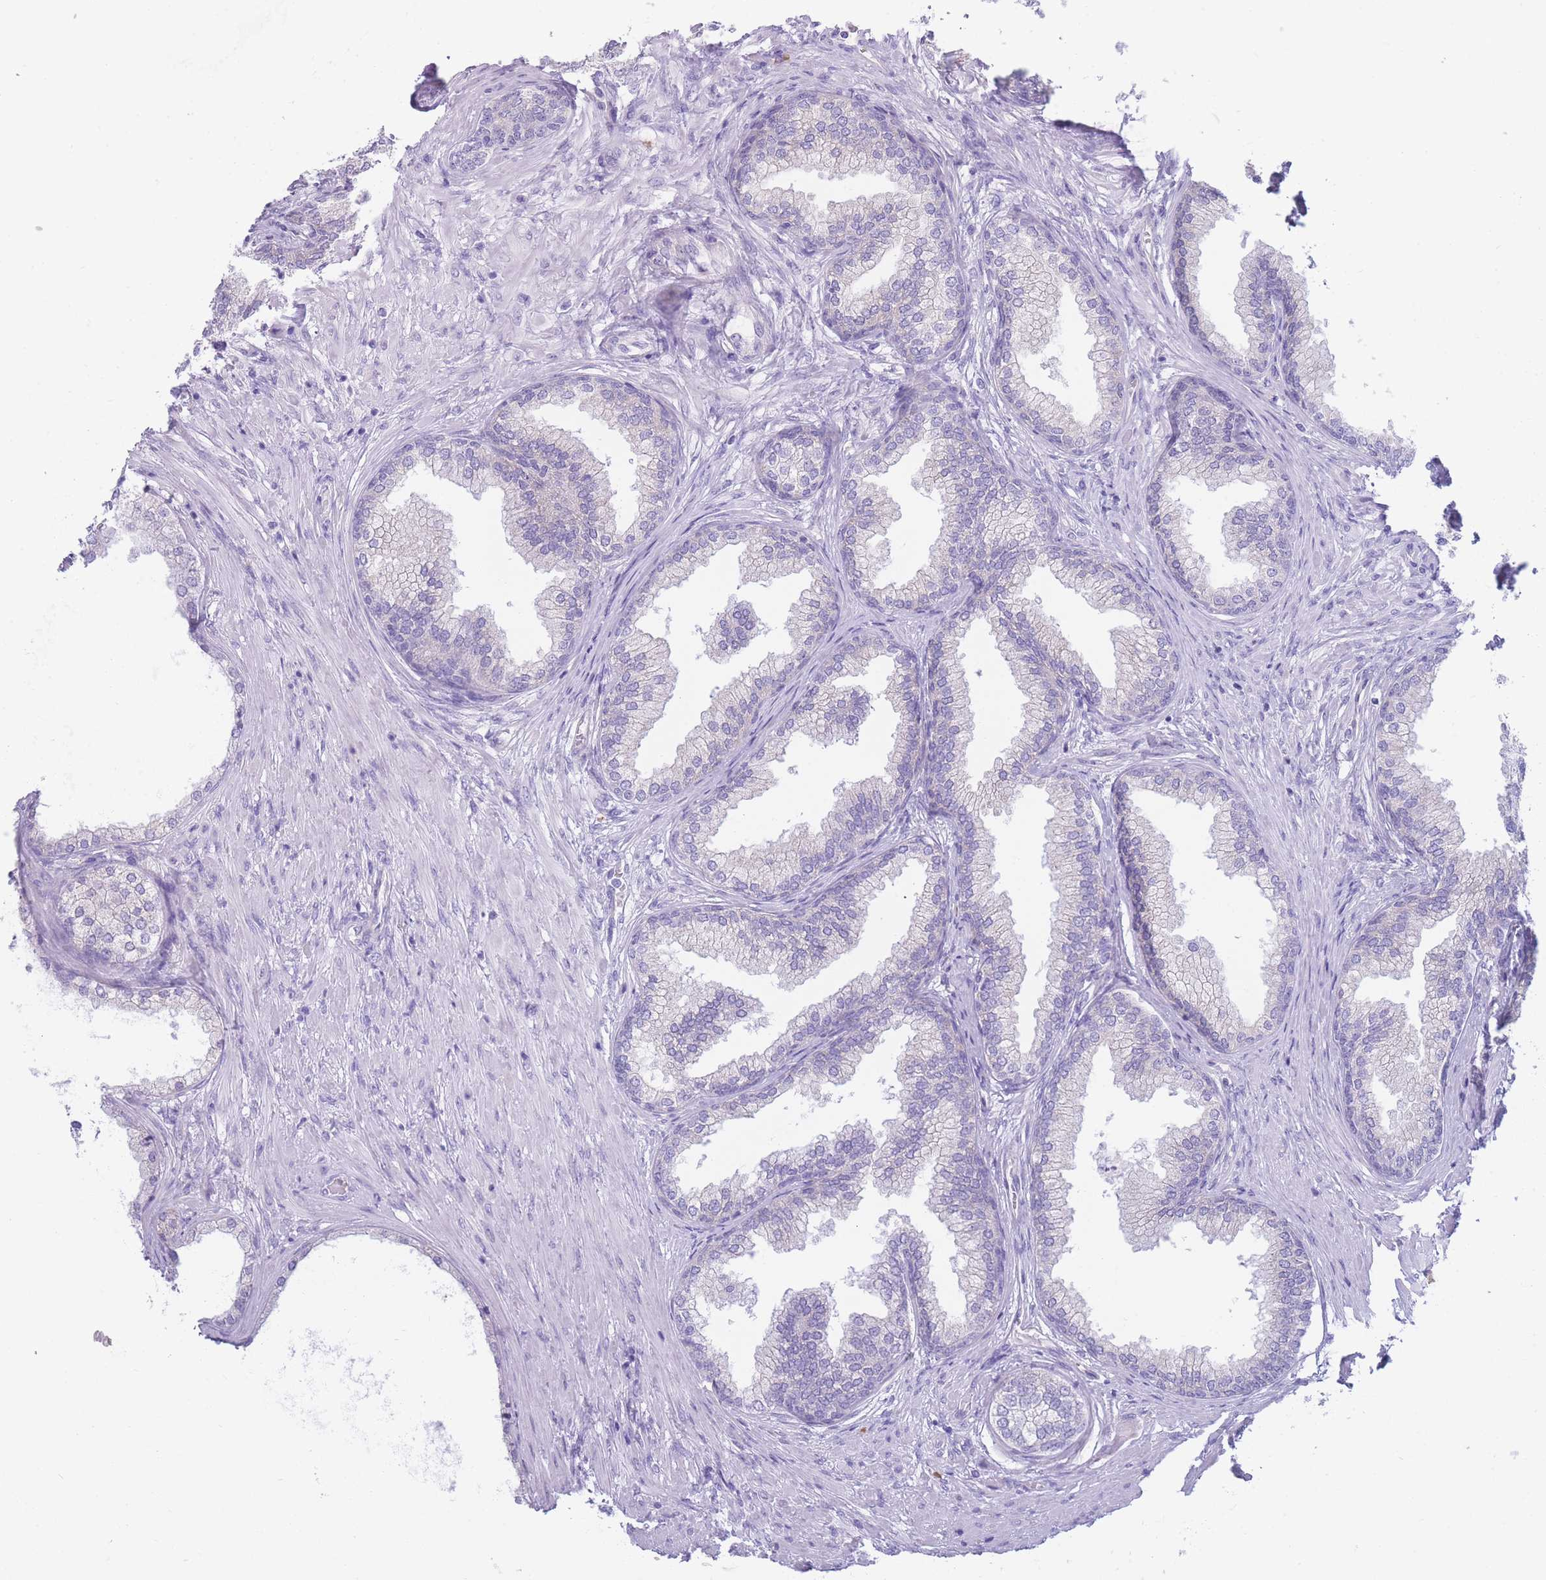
{"staining": {"intensity": "negative", "quantity": "none", "location": "none"}, "tissue": "prostate", "cell_type": "Glandular cells", "image_type": "normal", "snomed": [{"axis": "morphology", "description": "Normal tissue, NOS"}, {"axis": "topography", "description": "Prostate"}], "caption": "DAB (3,3'-diaminobenzidine) immunohistochemical staining of unremarkable prostate displays no significant positivity in glandular cells. Brightfield microscopy of immunohistochemistry (IHC) stained with DAB (brown) and hematoxylin (blue), captured at high magnification.", "gene": "XKR8", "patient": {"sex": "male", "age": 76}}